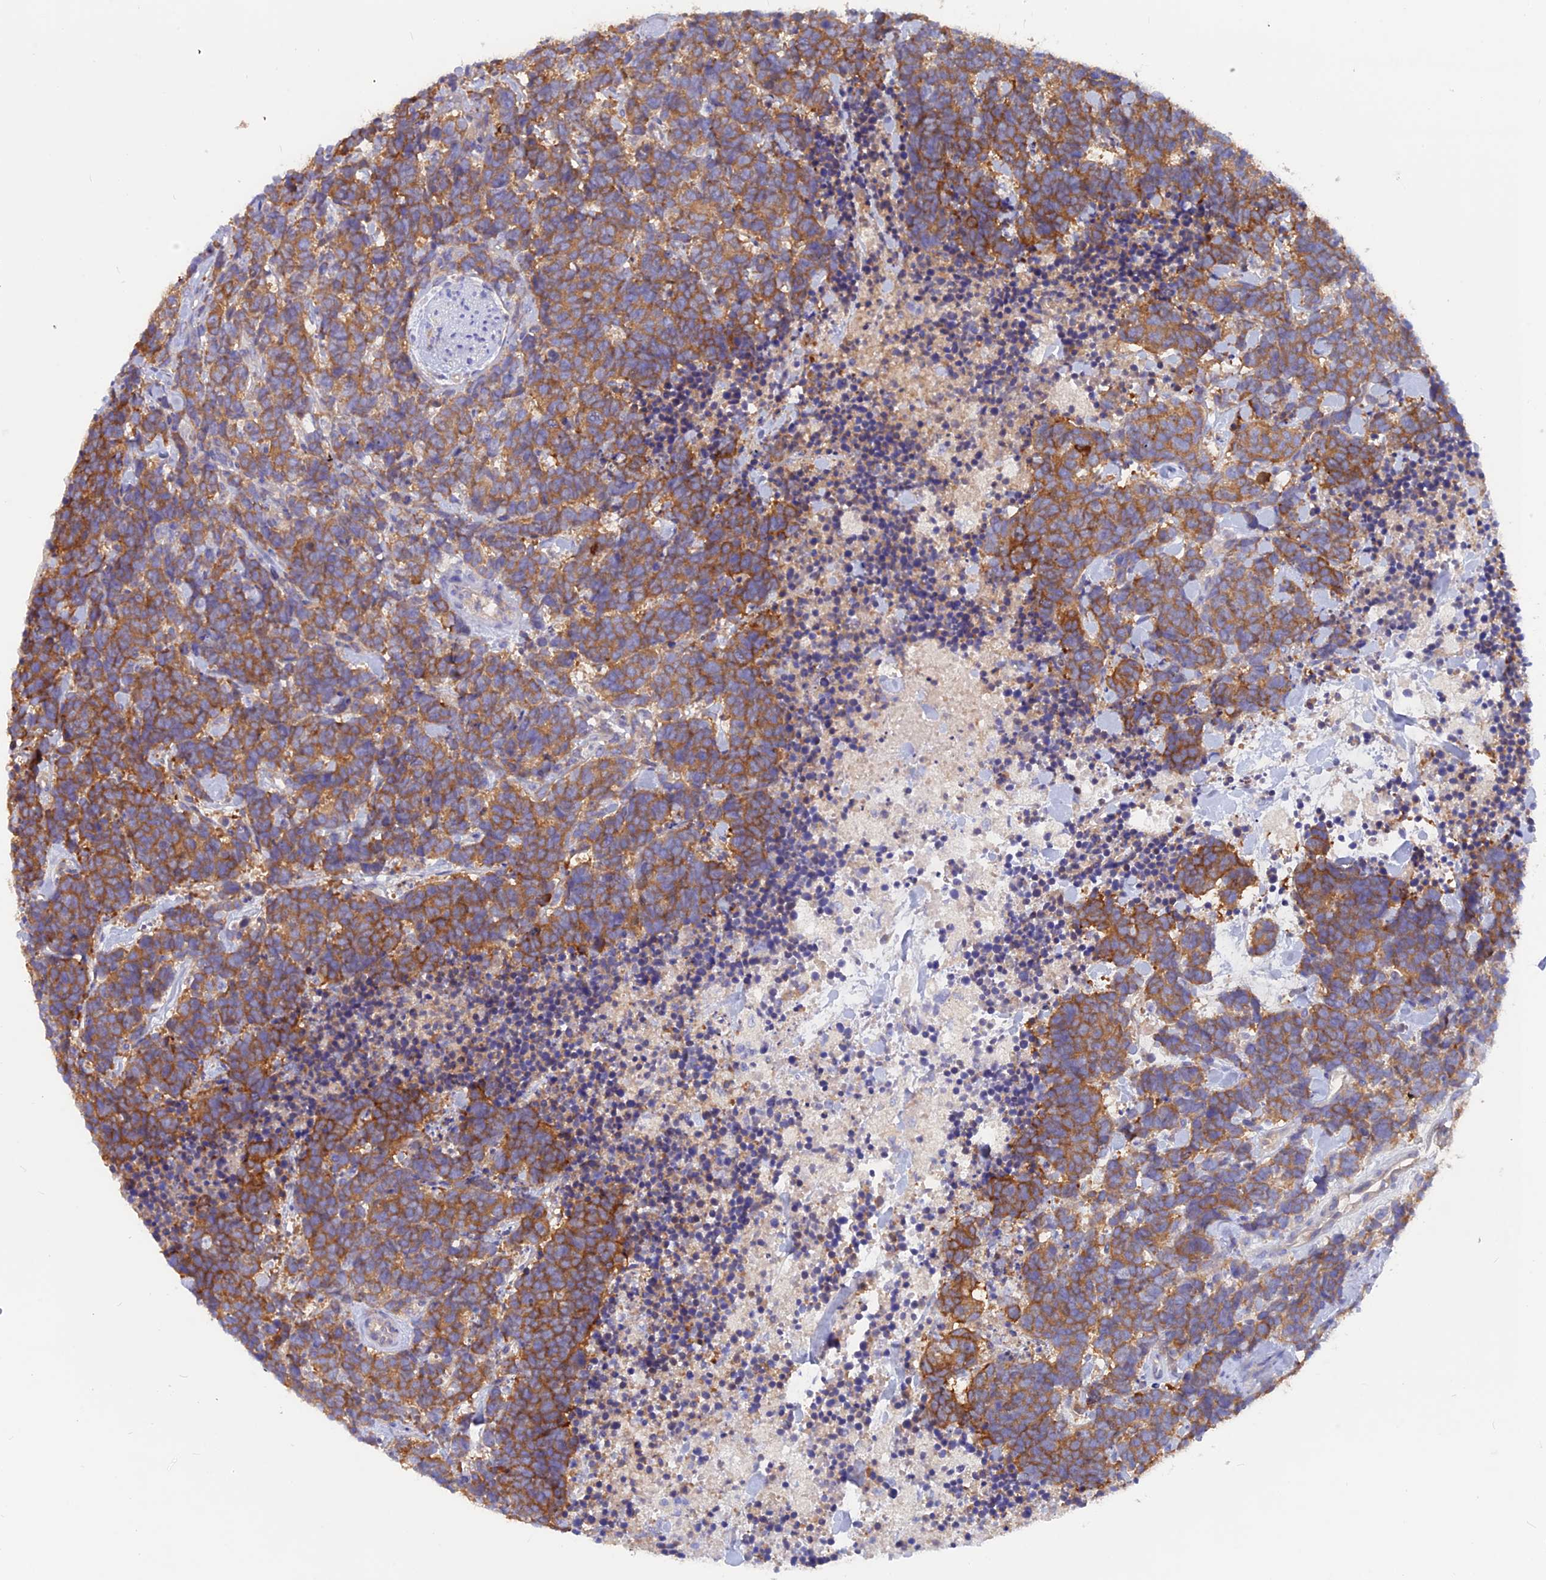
{"staining": {"intensity": "moderate", "quantity": ">75%", "location": "cytoplasmic/membranous"}, "tissue": "carcinoid", "cell_type": "Tumor cells", "image_type": "cancer", "snomed": [{"axis": "morphology", "description": "Carcinoma, NOS"}, {"axis": "morphology", "description": "Carcinoid, malignant, NOS"}, {"axis": "topography", "description": "Prostate"}], "caption": "The histopathology image displays a brown stain indicating the presence of a protein in the cytoplasmic/membranous of tumor cells in carcinoid (malignant).", "gene": "LZTFL1", "patient": {"sex": "male", "age": 57}}